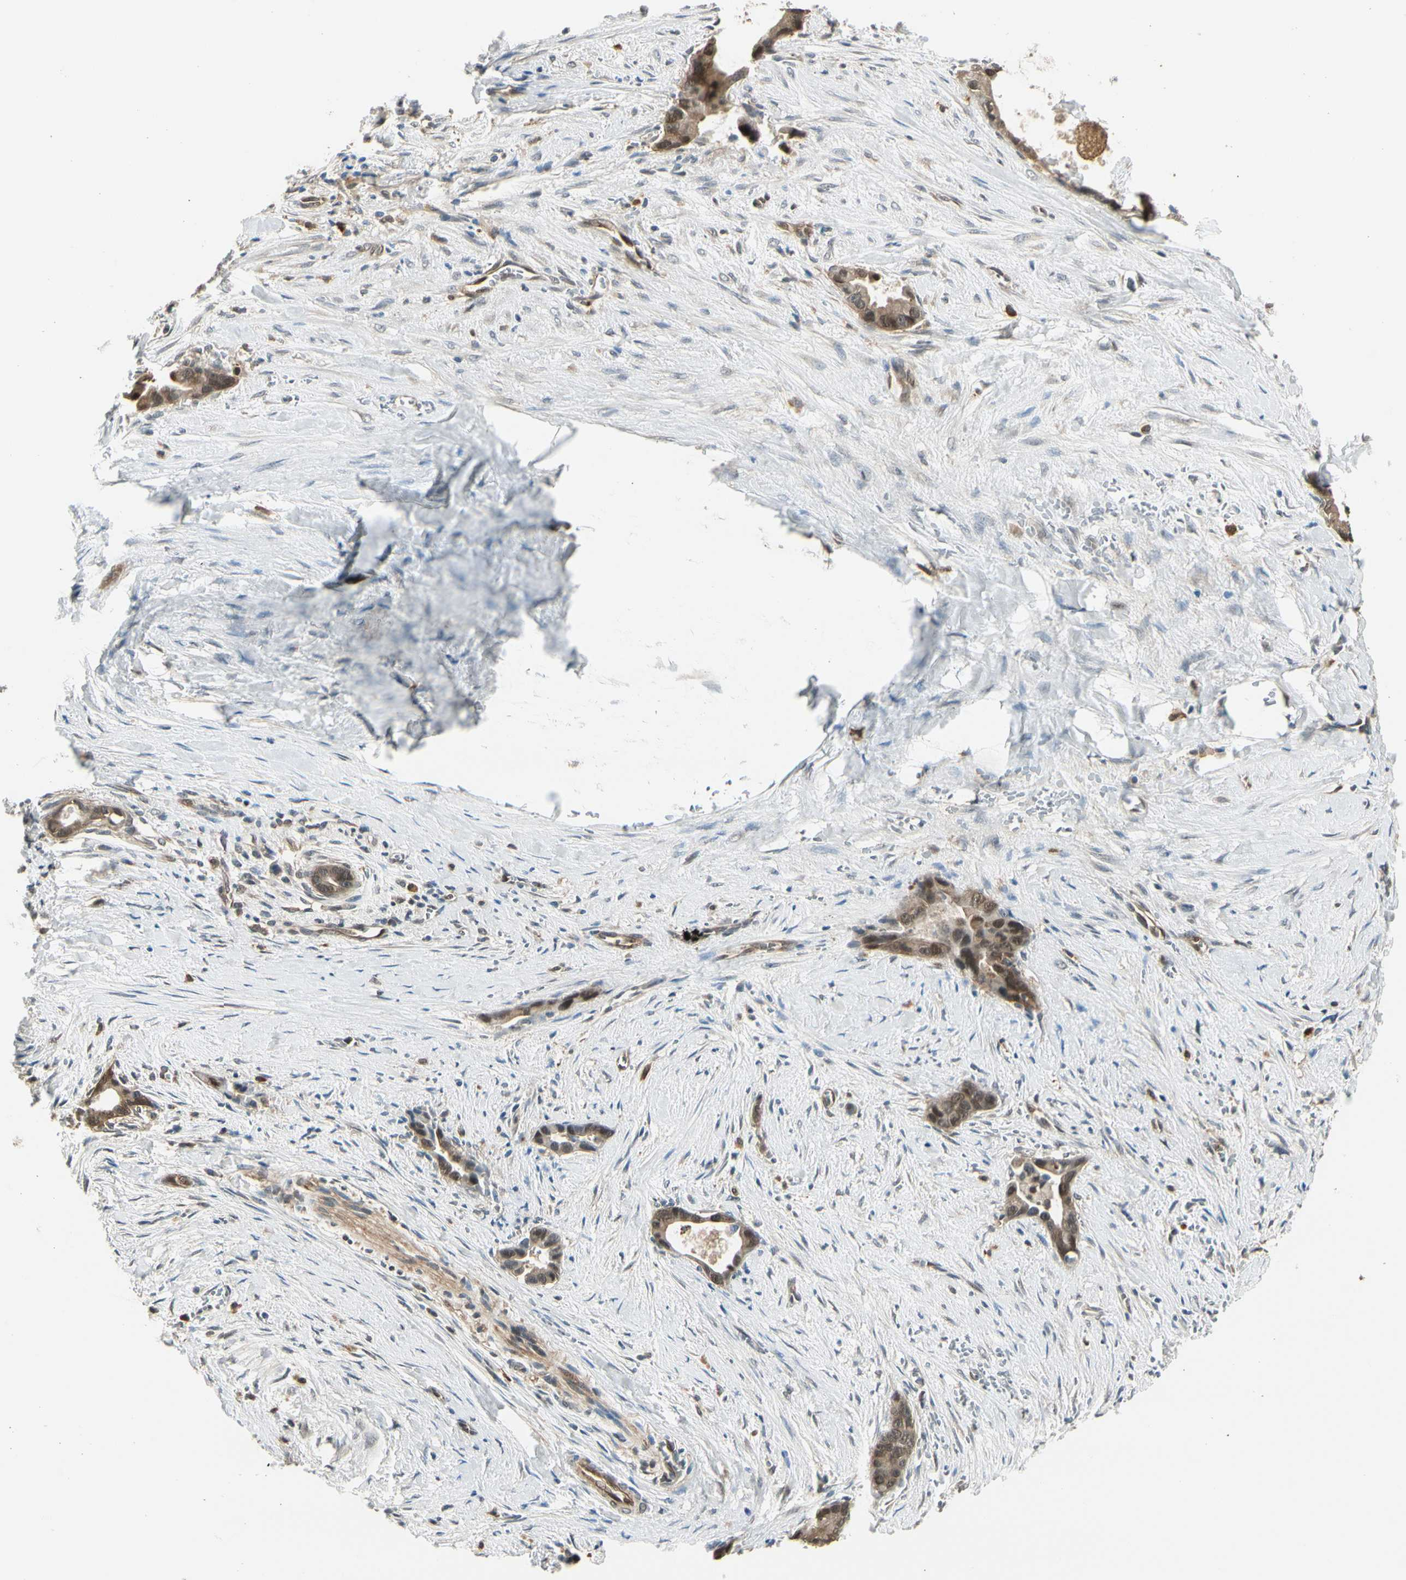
{"staining": {"intensity": "moderate", "quantity": ">75%", "location": "cytoplasmic/membranous,nuclear"}, "tissue": "liver cancer", "cell_type": "Tumor cells", "image_type": "cancer", "snomed": [{"axis": "morphology", "description": "Cholangiocarcinoma"}, {"axis": "topography", "description": "Liver"}], "caption": "High-magnification brightfield microscopy of liver cholangiocarcinoma stained with DAB (3,3'-diaminobenzidine) (brown) and counterstained with hematoxylin (blue). tumor cells exhibit moderate cytoplasmic/membranous and nuclear positivity is seen in about>75% of cells.", "gene": "SERPINB6", "patient": {"sex": "female", "age": 55}}